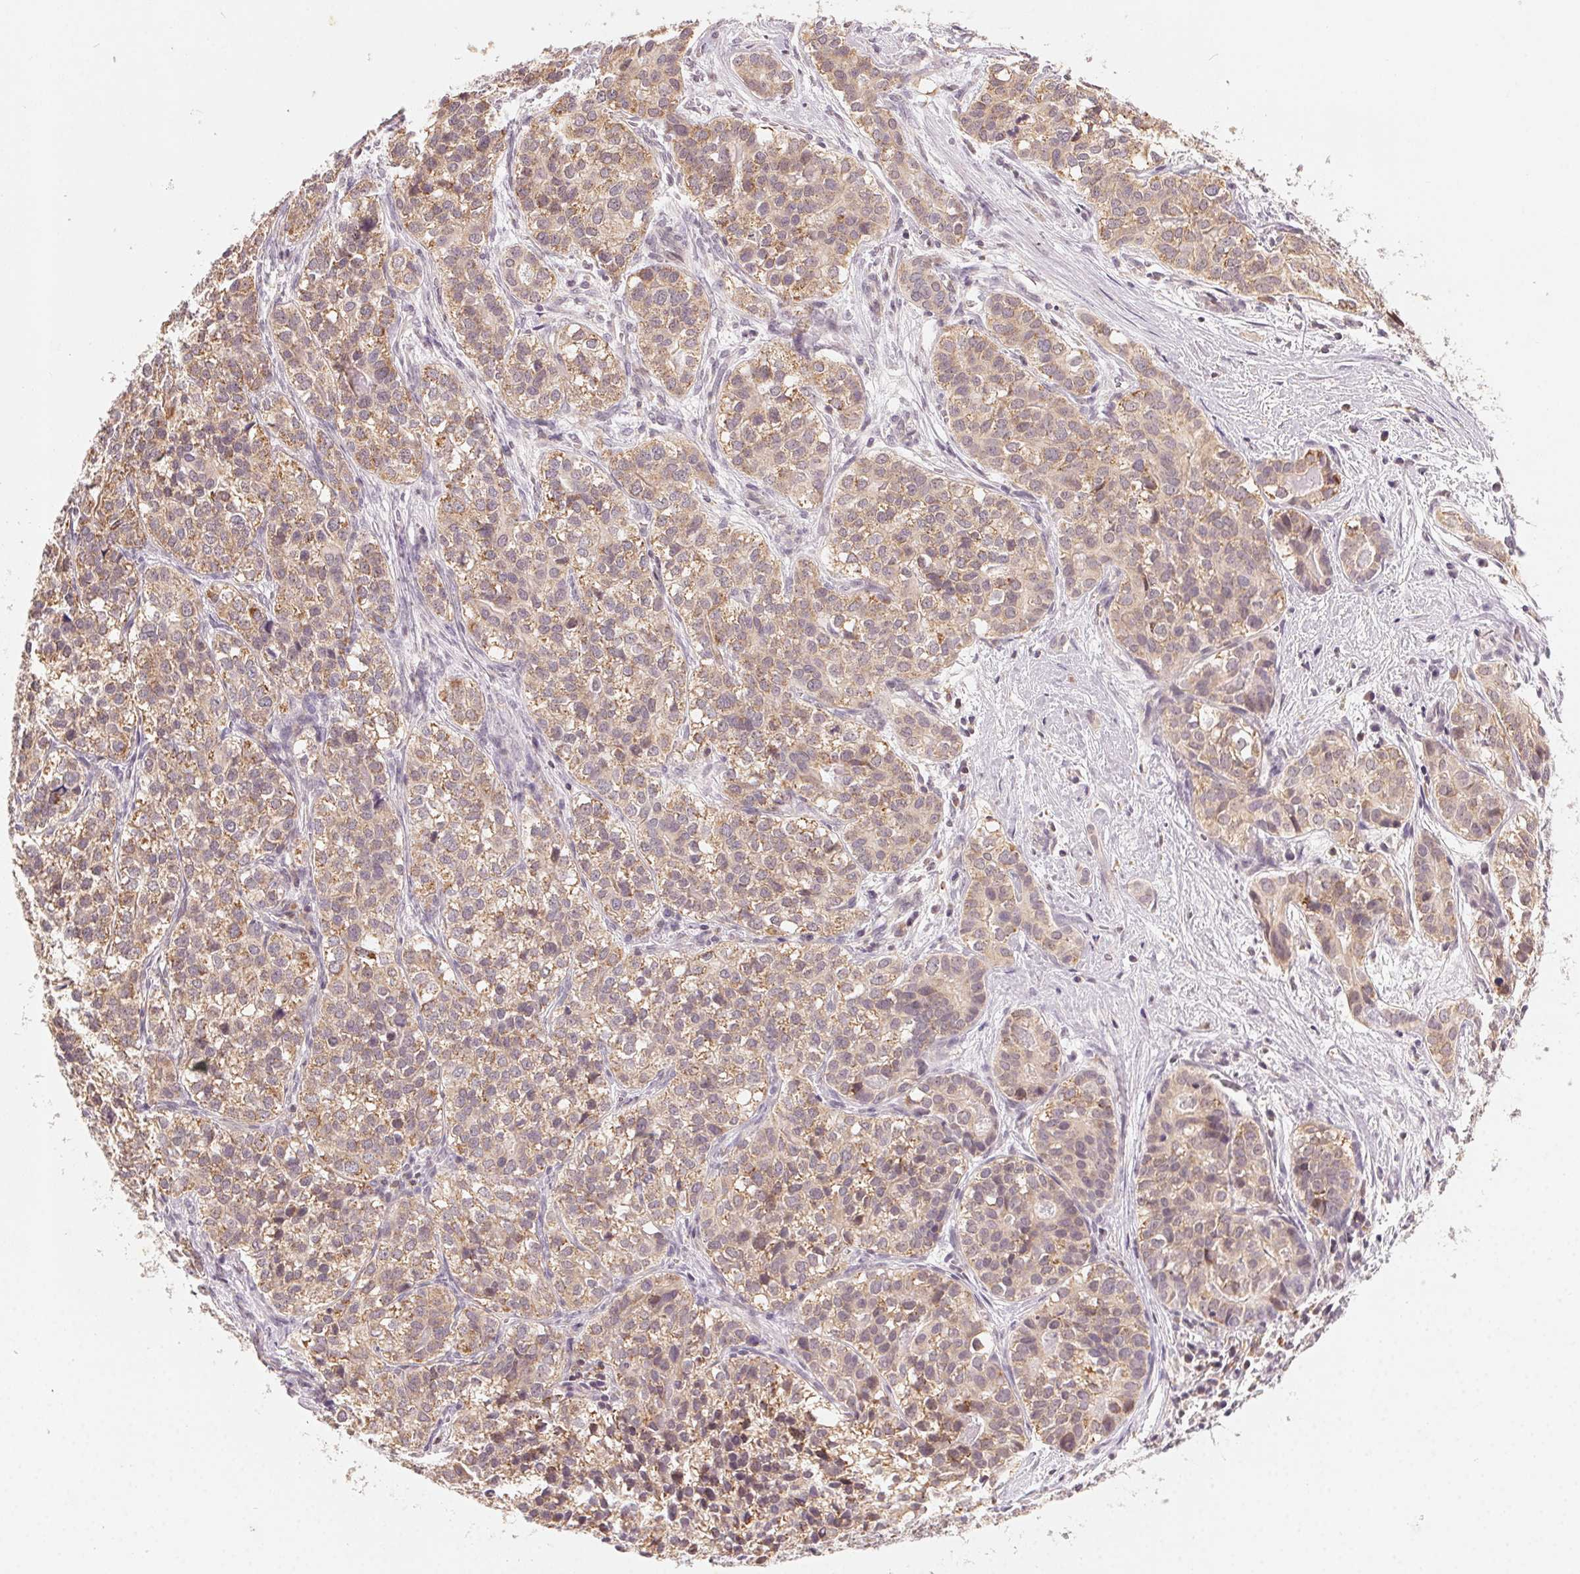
{"staining": {"intensity": "weak", "quantity": ">75%", "location": "cytoplasmic/membranous"}, "tissue": "liver cancer", "cell_type": "Tumor cells", "image_type": "cancer", "snomed": [{"axis": "morphology", "description": "Cholangiocarcinoma"}, {"axis": "topography", "description": "Liver"}], "caption": "IHC staining of liver cholangiocarcinoma, which reveals low levels of weak cytoplasmic/membranous positivity in approximately >75% of tumor cells indicating weak cytoplasmic/membranous protein staining. The staining was performed using DAB (3,3'-diaminobenzidine) (brown) for protein detection and nuclei were counterstained in hematoxylin (blue).", "gene": "NCOA4", "patient": {"sex": "male", "age": 56}}